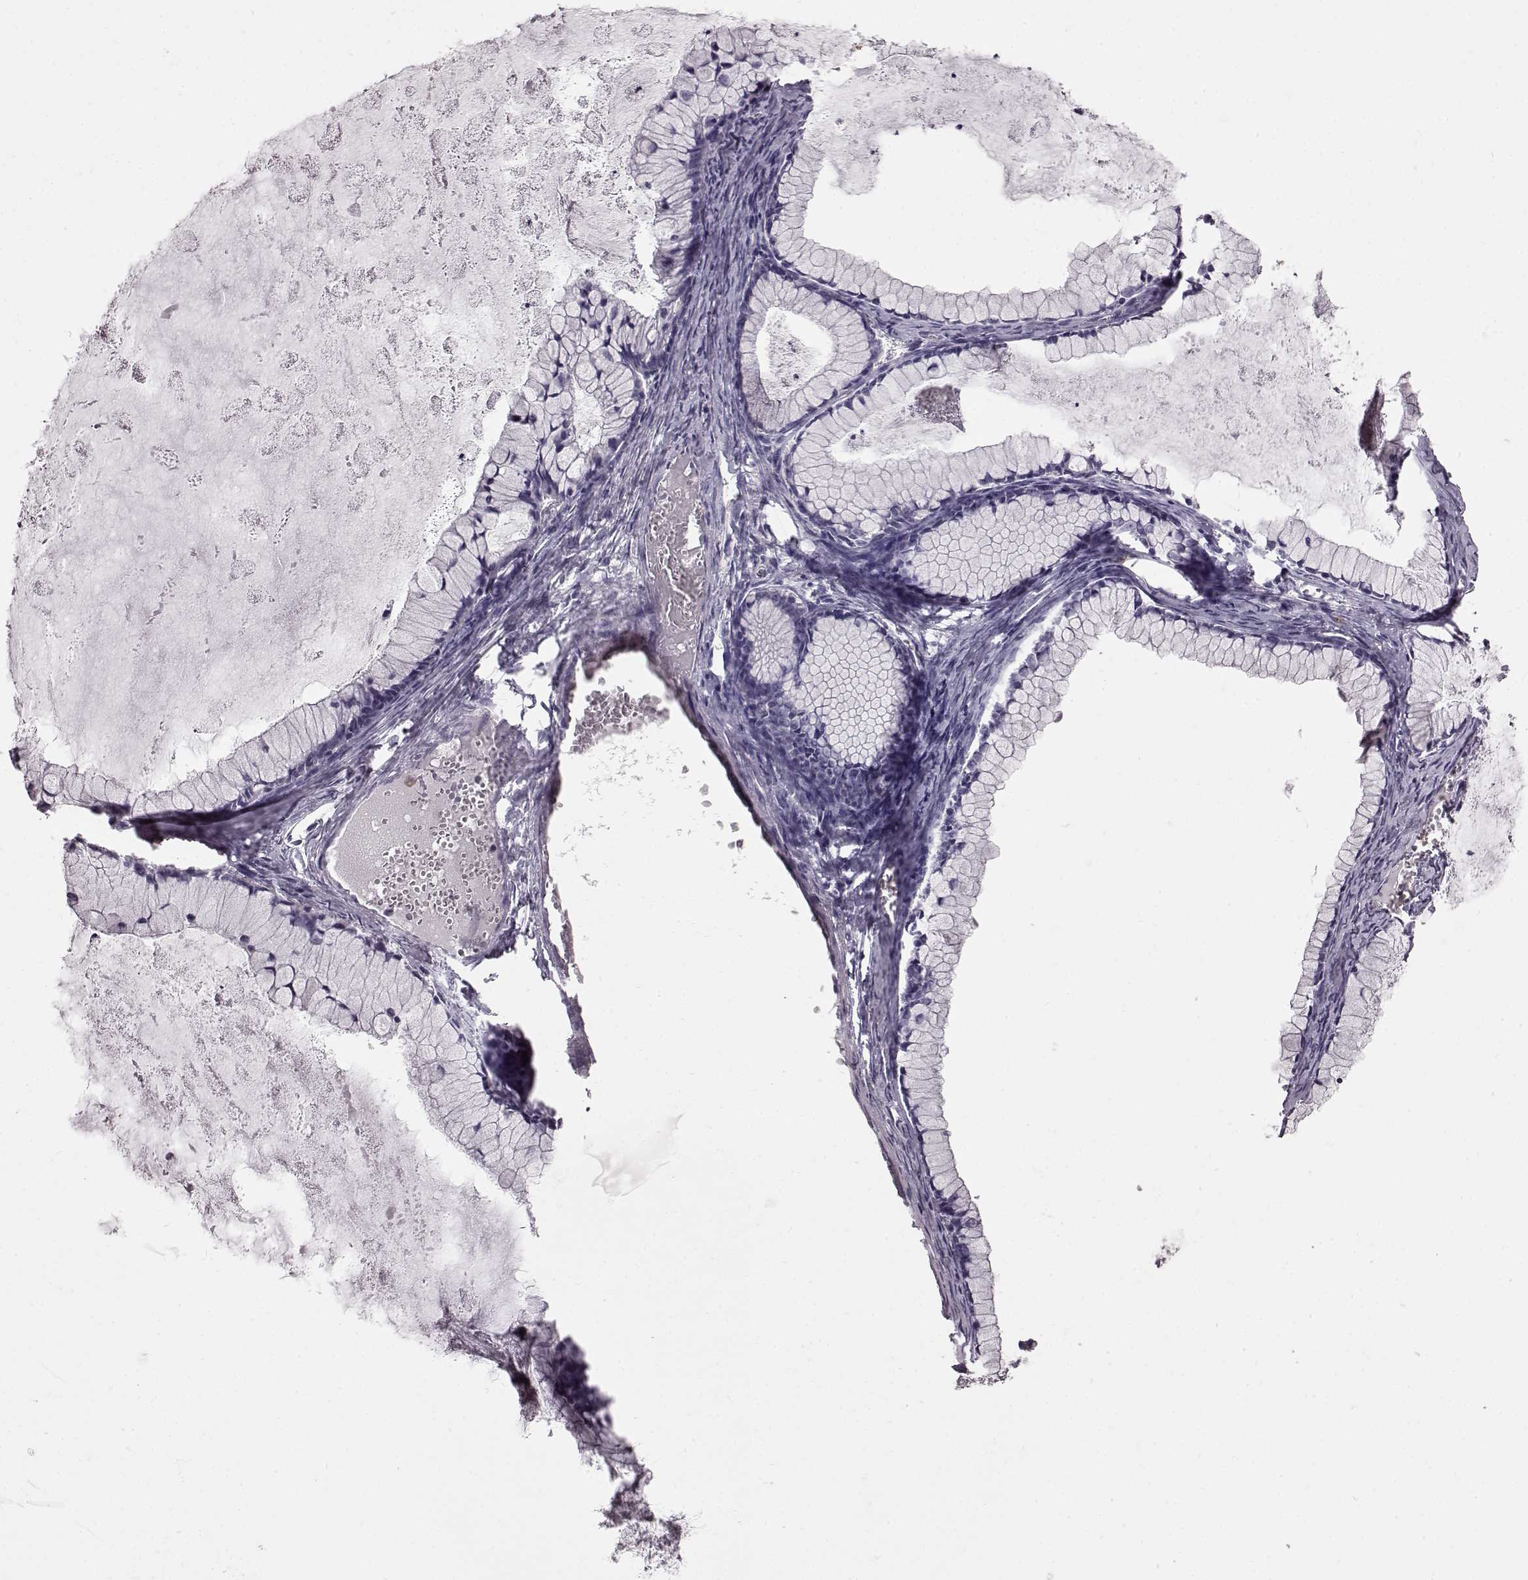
{"staining": {"intensity": "negative", "quantity": "none", "location": "none"}, "tissue": "ovarian cancer", "cell_type": "Tumor cells", "image_type": "cancer", "snomed": [{"axis": "morphology", "description": "Cystadenocarcinoma, mucinous, NOS"}, {"axis": "topography", "description": "Ovary"}], "caption": "The image reveals no significant positivity in tumor cells of ovarian cancer.", "gene": "FUT4", "patient": {"sex": "female", "age": 41}}